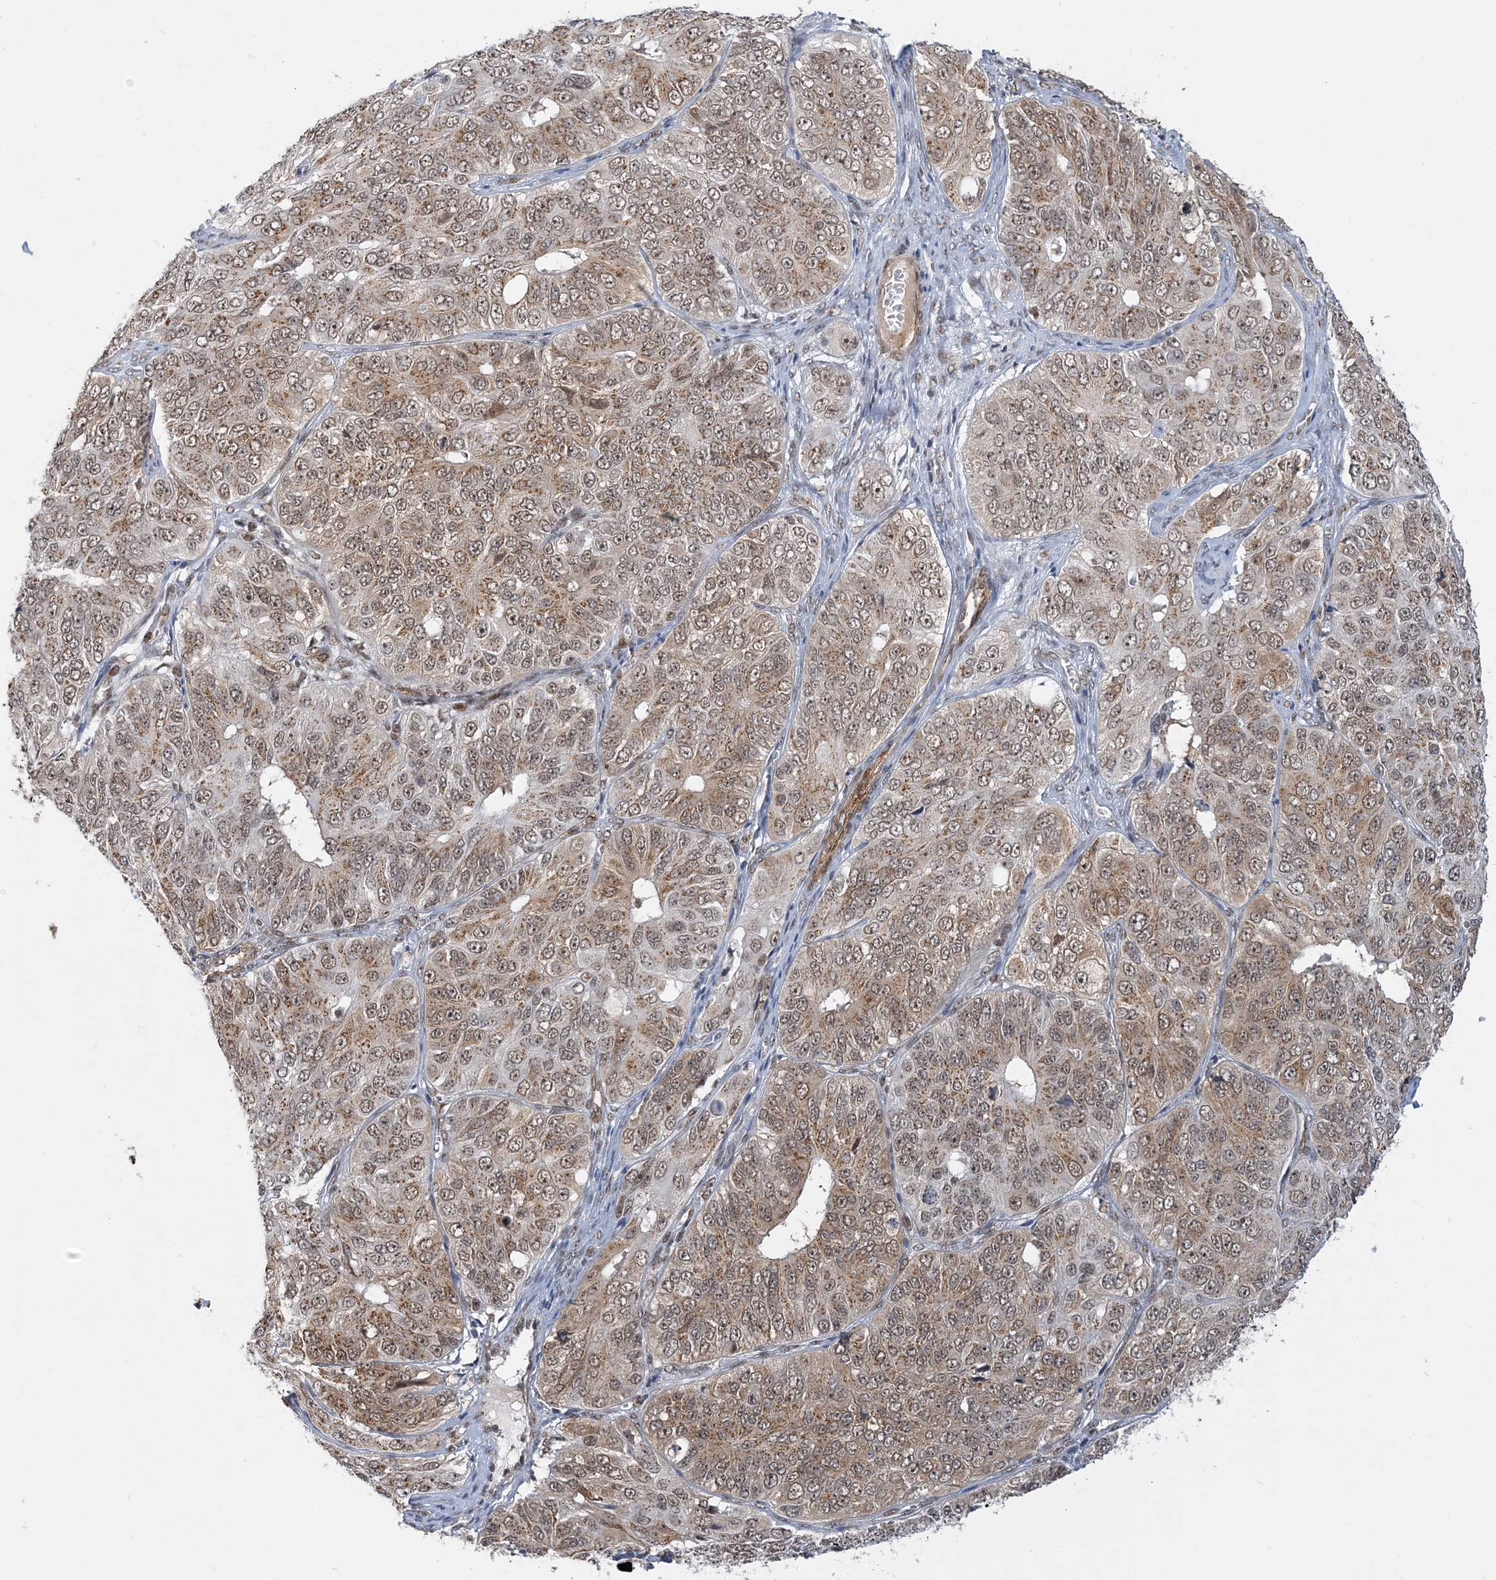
{"staining": {"intensity": "moderate", "quantity": ">75%", "location": "cytoplasmic/membranous,nuclear"}, "tissue": "ovarian cancer", "cell_type": "Tumor cells", "image_type": "cancer", "snomed": [{"axis": "morphology", "description": "Carcinoma, endometroid"}, {"axis": "topography", "description": "Ovary"}], "caption": "Immunohistochemical staining of human ovarian cancer (endometroid carcinoma) demonstrates medium levels of moderate cytoplasmic/membranous and nuclear expression in about >75% of tumor cells.", "gene": "PLRG1", "patient": {"sex": "female", "age": 51}}